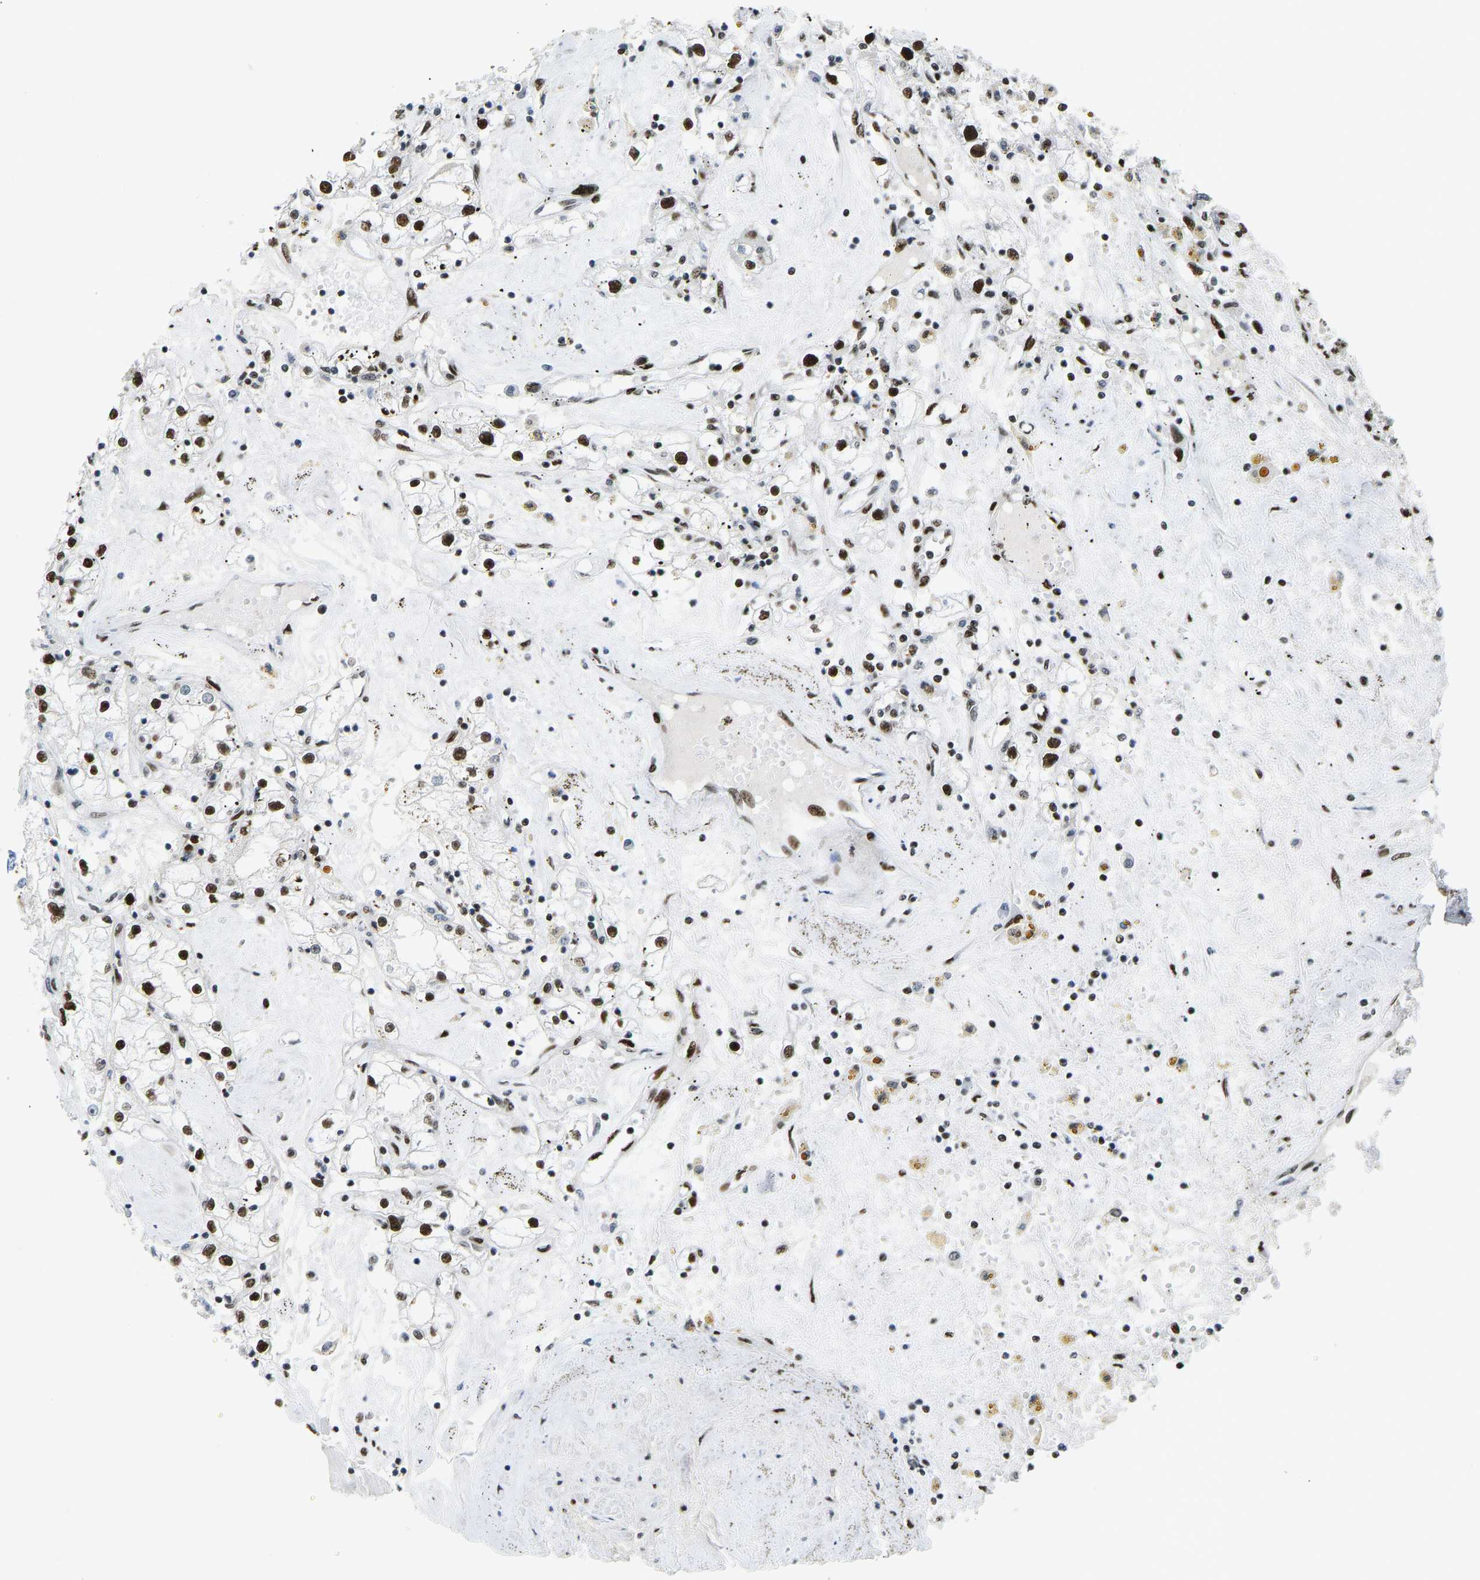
{"staining": {"intensity": "strong", "quantity": ">75%", "location": "nuclear"}, "tissue": "renal cancer", "cell_type": "Tumor cells", "image_type": "cancer", "snomed": [{"axis": "morphology", "description": "Adenocarcinoma, NOS"}, {"axis": "topography", "description": "Kidney"}], "caption": "Human renal adenocarcinoma stained with a brown dye demonstrates strong nuclear positive positivity in approximately >75% of tumor cells.", "gene": "FOXK1", "patient": {"sex": "male", "age": 56}}